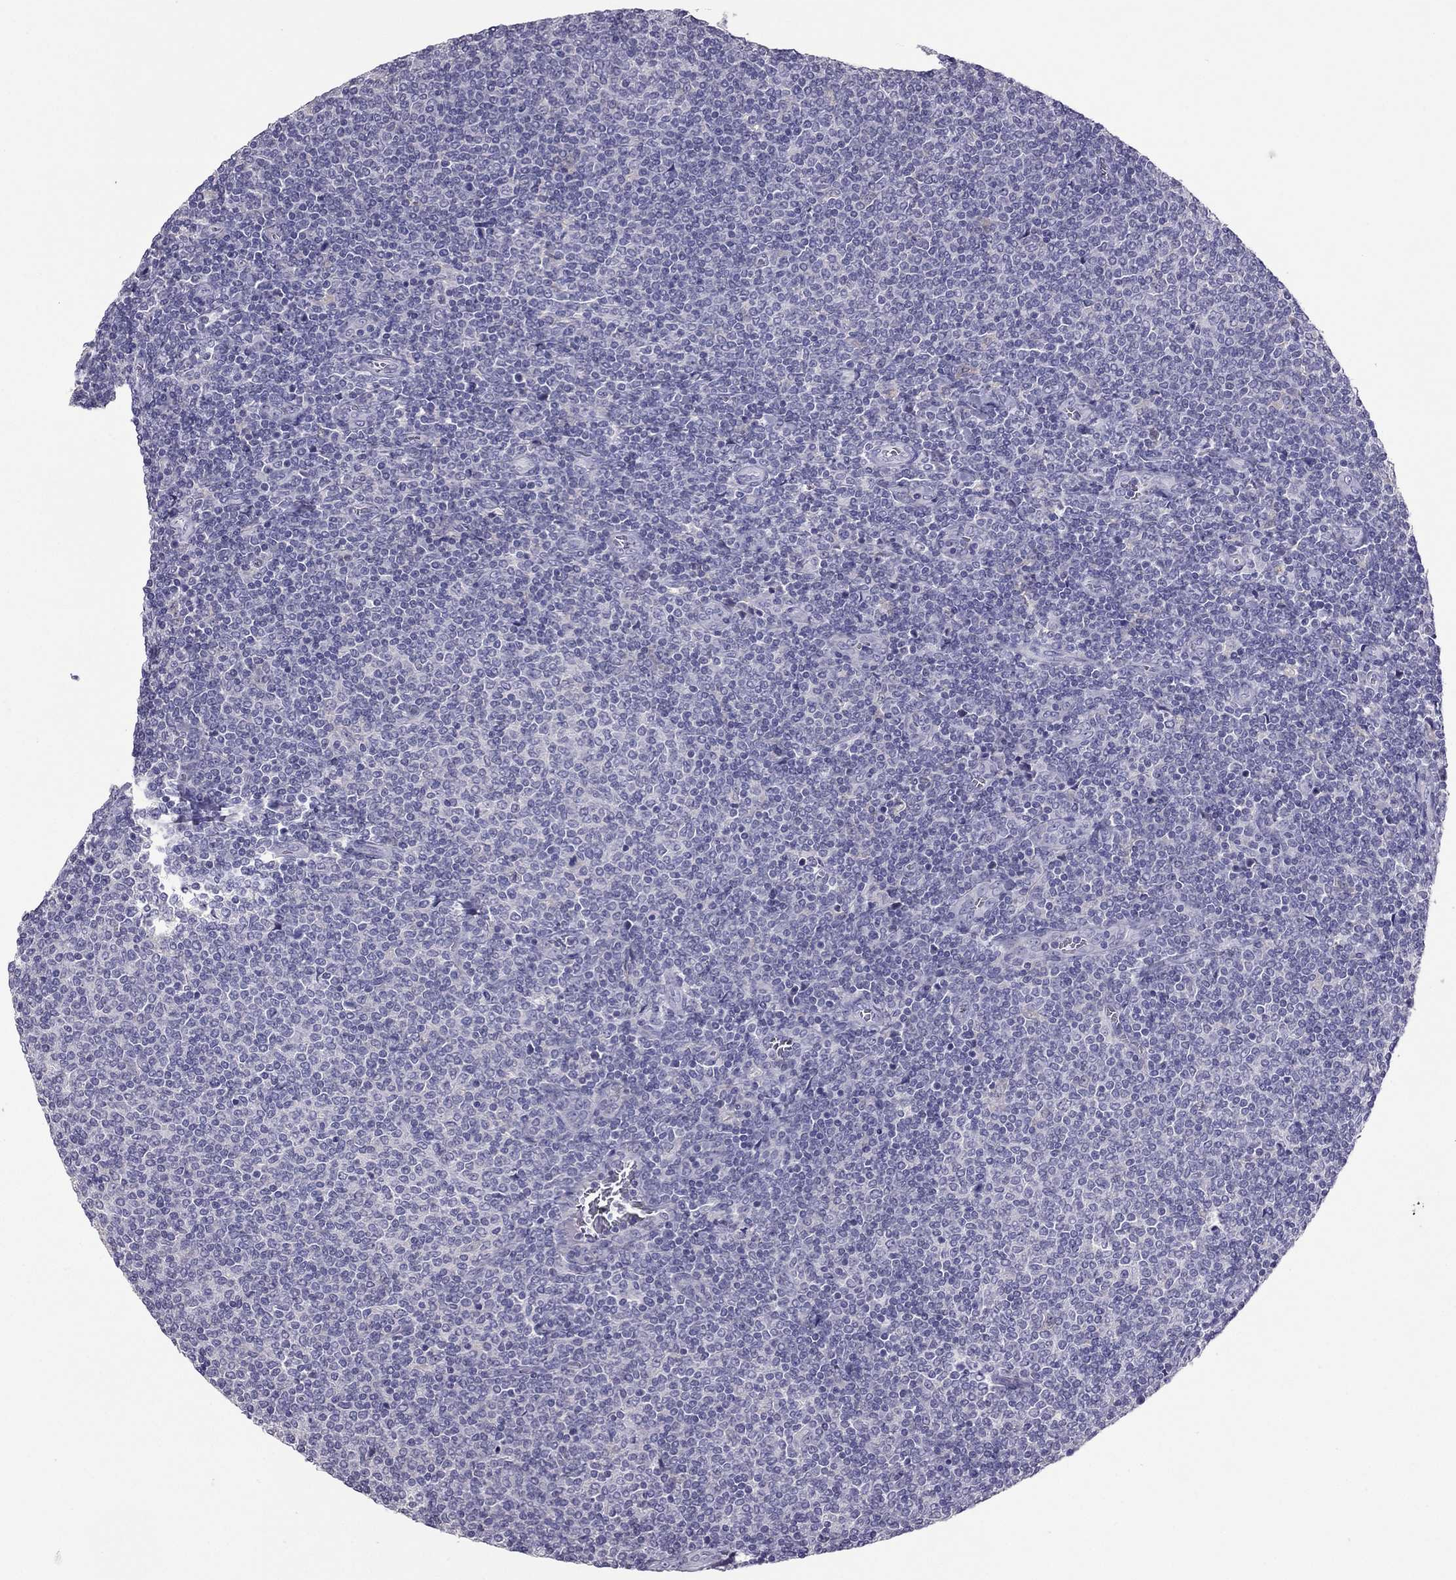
{"staining": {"intensity": "negative", "quantity": "none", "location": "none"}, "tissue": "lymphoma", "cell_type": "Tumor cells", "image_type": "cancer", "snomed": [{"axis": "morphology", "description": "Malignant lymphoma, non-Hodgkin's type, Low grade"}, {"axis": "topography", "description": "Lymph node"}], "caption": "The histopathology image reveals no staining of tumor cells in lymphoma. (DAB (3,3'-diaminobenzidine) immunohistochemistry (IHC), high magnification).", "gene": "RGS8", "patient": {"sex": "male", "age": 52}}